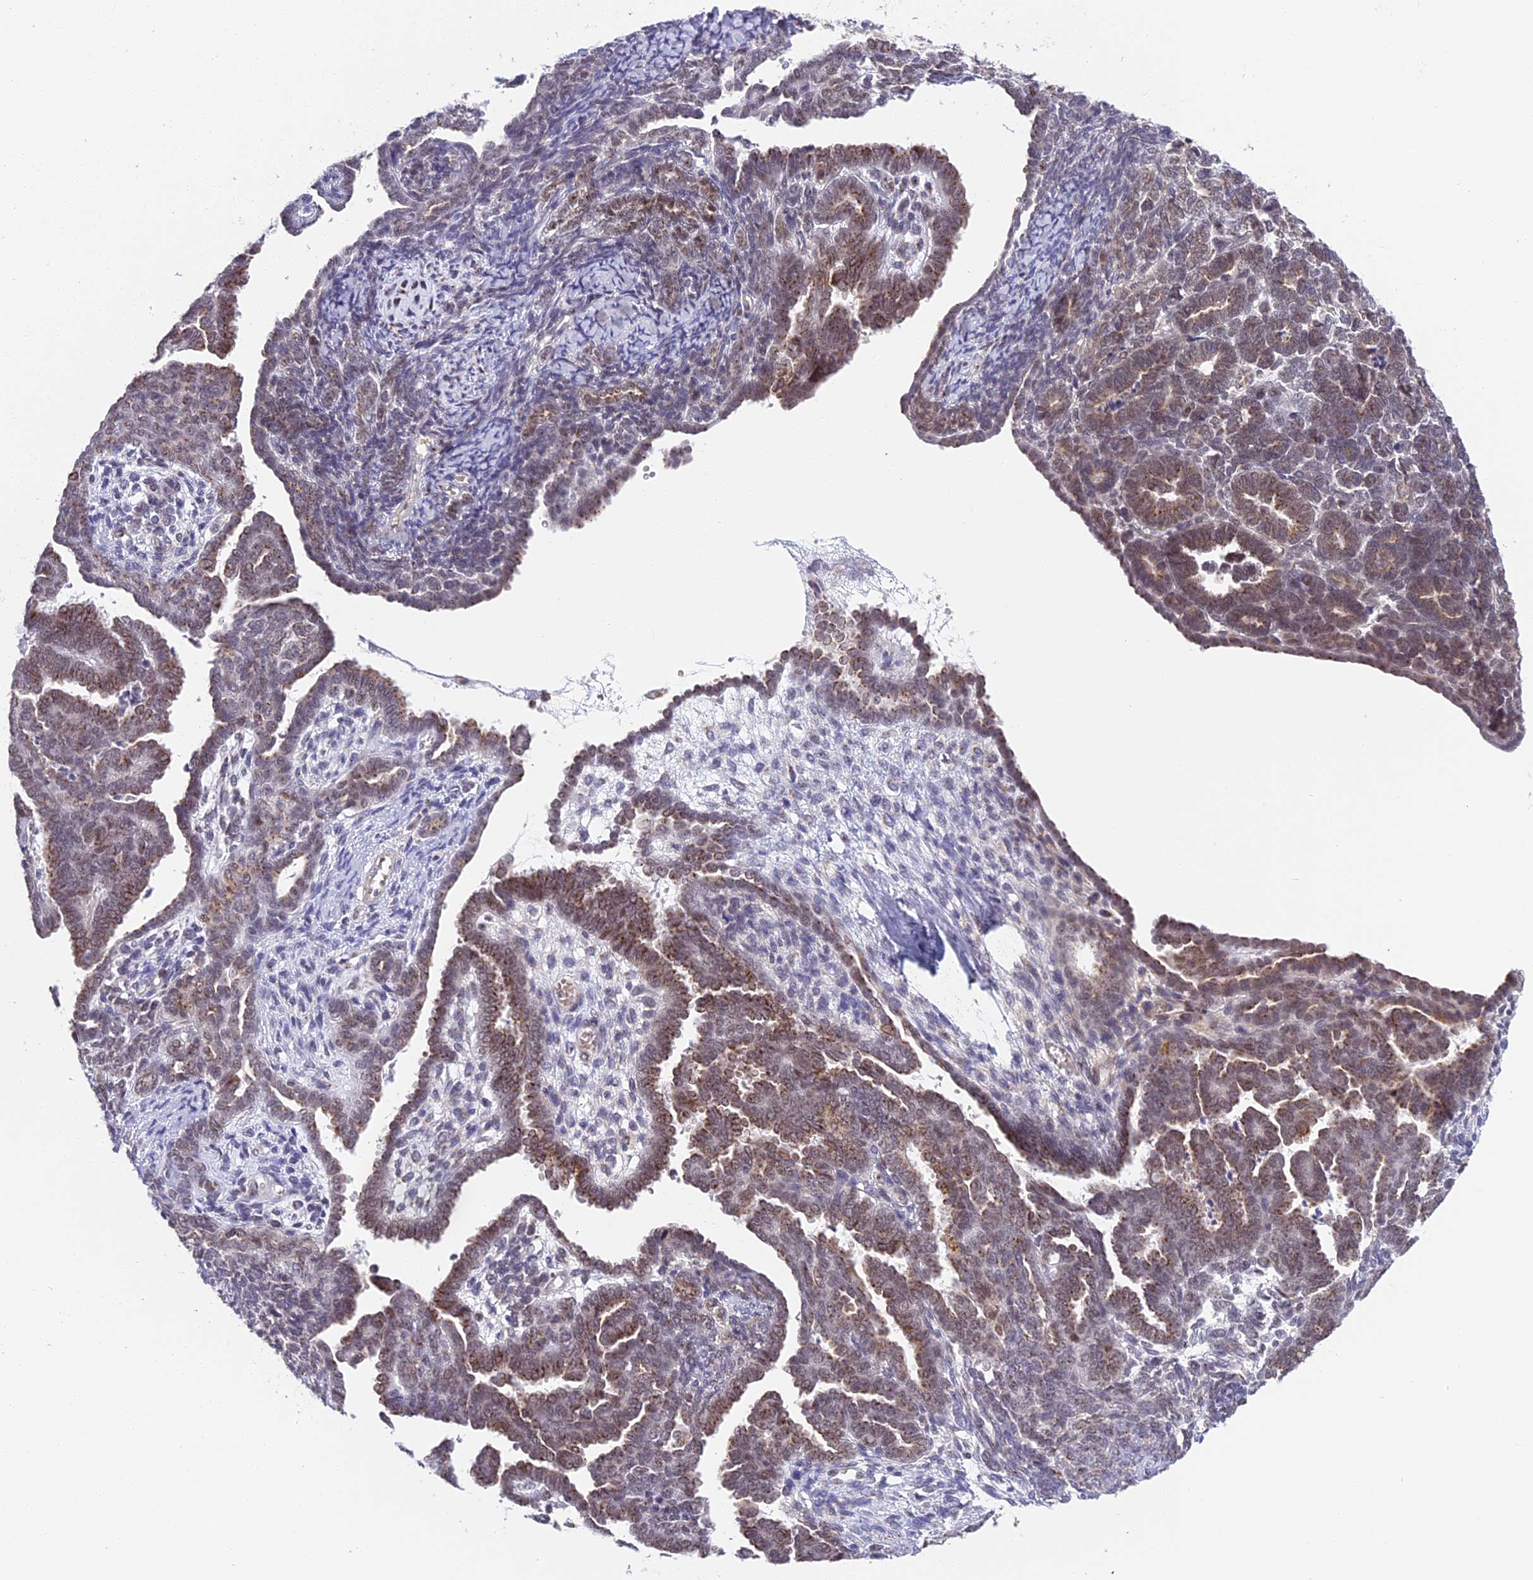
{"staining": {"intensity": "moderate", "quantity": "25%-75%", "location": "cytoplasmic/membranous,nuclear"}, "tissue": "endometrial cancer", "cell_type": "Tumor cells", "image_type": "cancer", "snomed": [{"axis": "morphology", "description": "Neoplasm, malignant, NOS"}, {"axis": "topography", "description": "Endometrium"}], "caption": "Immunohistochemical staining of human endometrial cancer (malignant neoplasm) shows moderate cytoplasmic/membranous and nuclear protein staining in about 25%-75% of tumor cells.", "gene": "HEATR5B", "patient": {"sex": "female", "age": 74}}